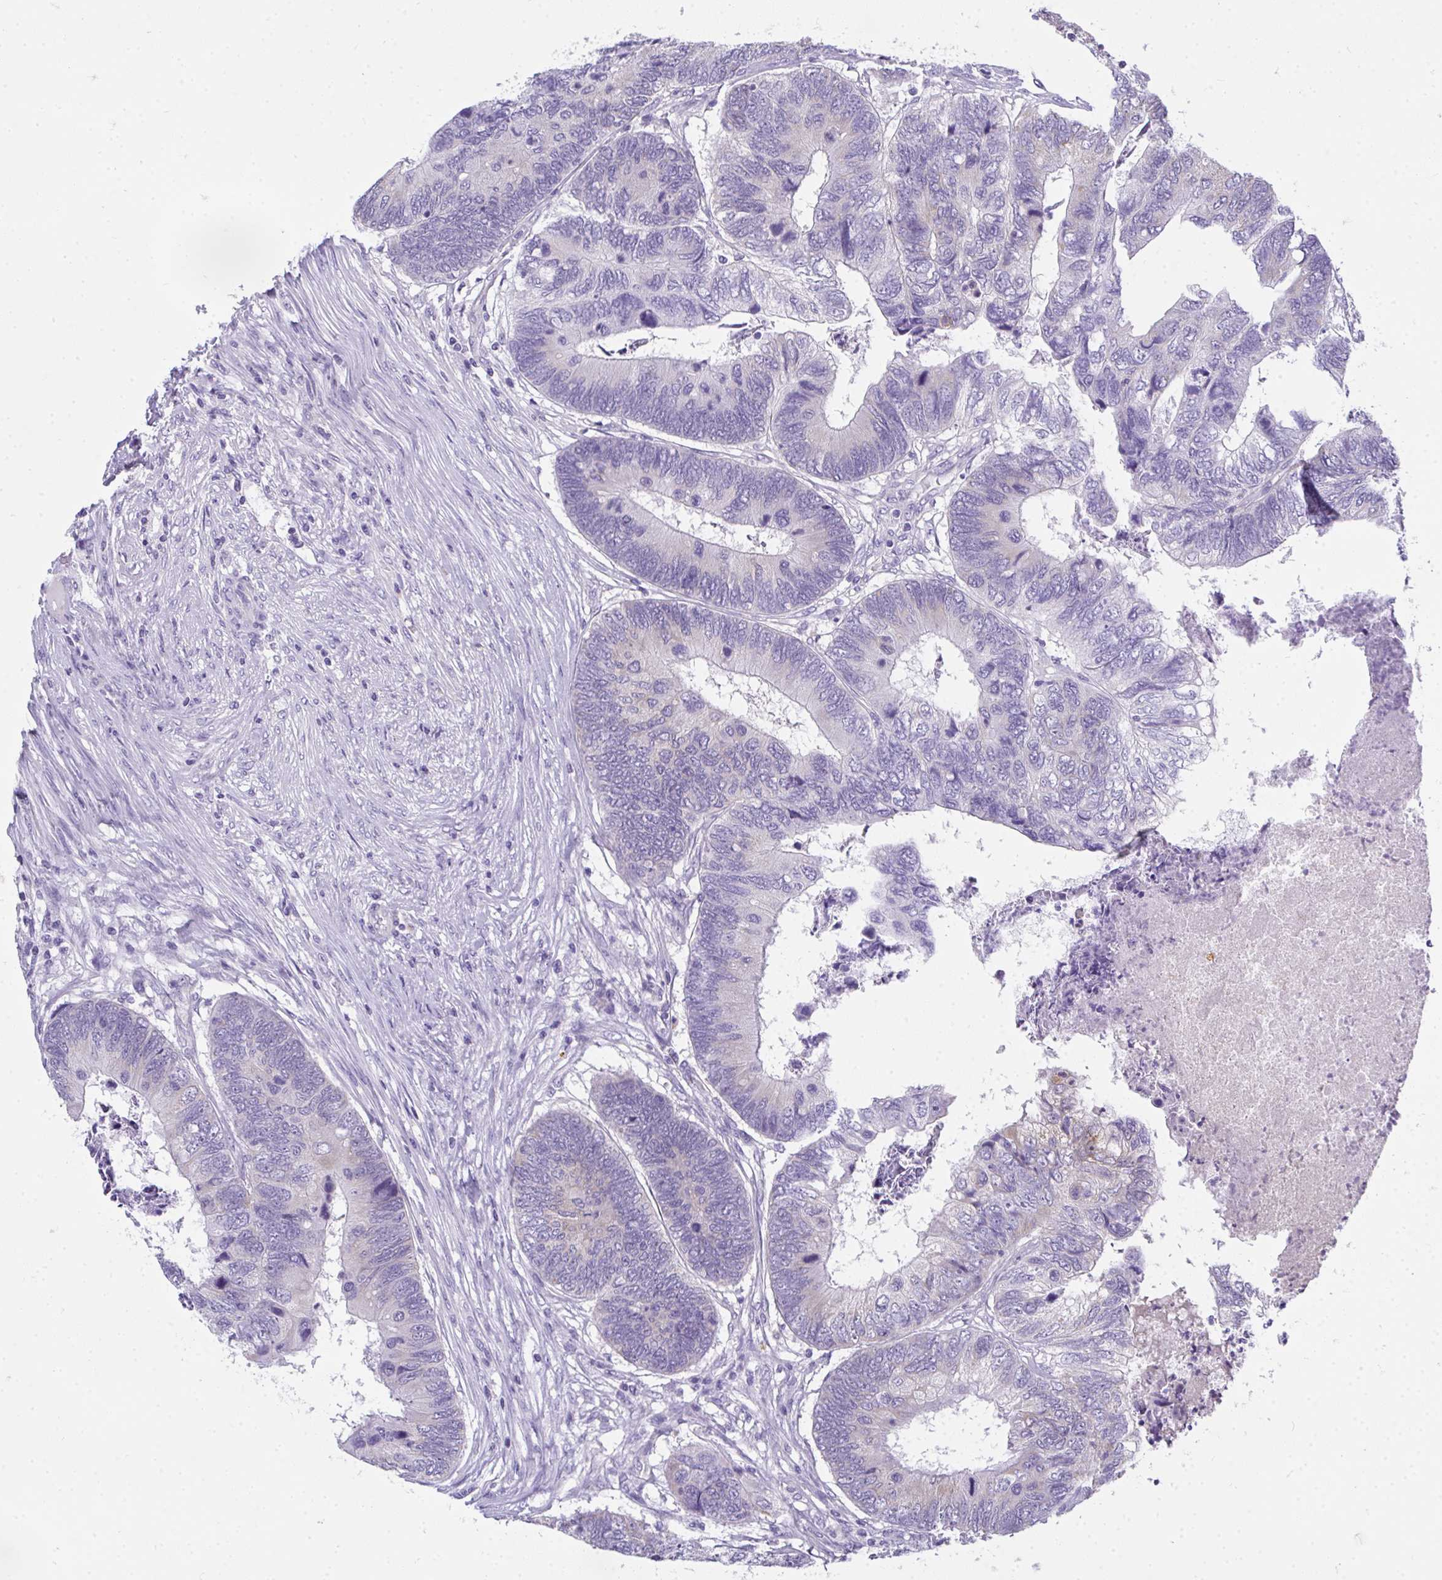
{"staining": {"intensity": "negative", "quantity": "none", "location": "none"}, "tissue": "colorectal cancer", "cell_type": "Tumor cells", "image_type": "cancer", "snomed": [{"axis": "morphology", "description": "Adenocarcinoma, NOS"}, {"axis": "topography", "description": "Colon"}], "caption": "An IHC photomicrograph of colorectal cancer (adenocarcinoma) is shown. There is no staining in tumor cells of colorectal cancer (adenocarcinoma).", "gene": "COA5", "patient": {"sex": "female", "age": 67}}